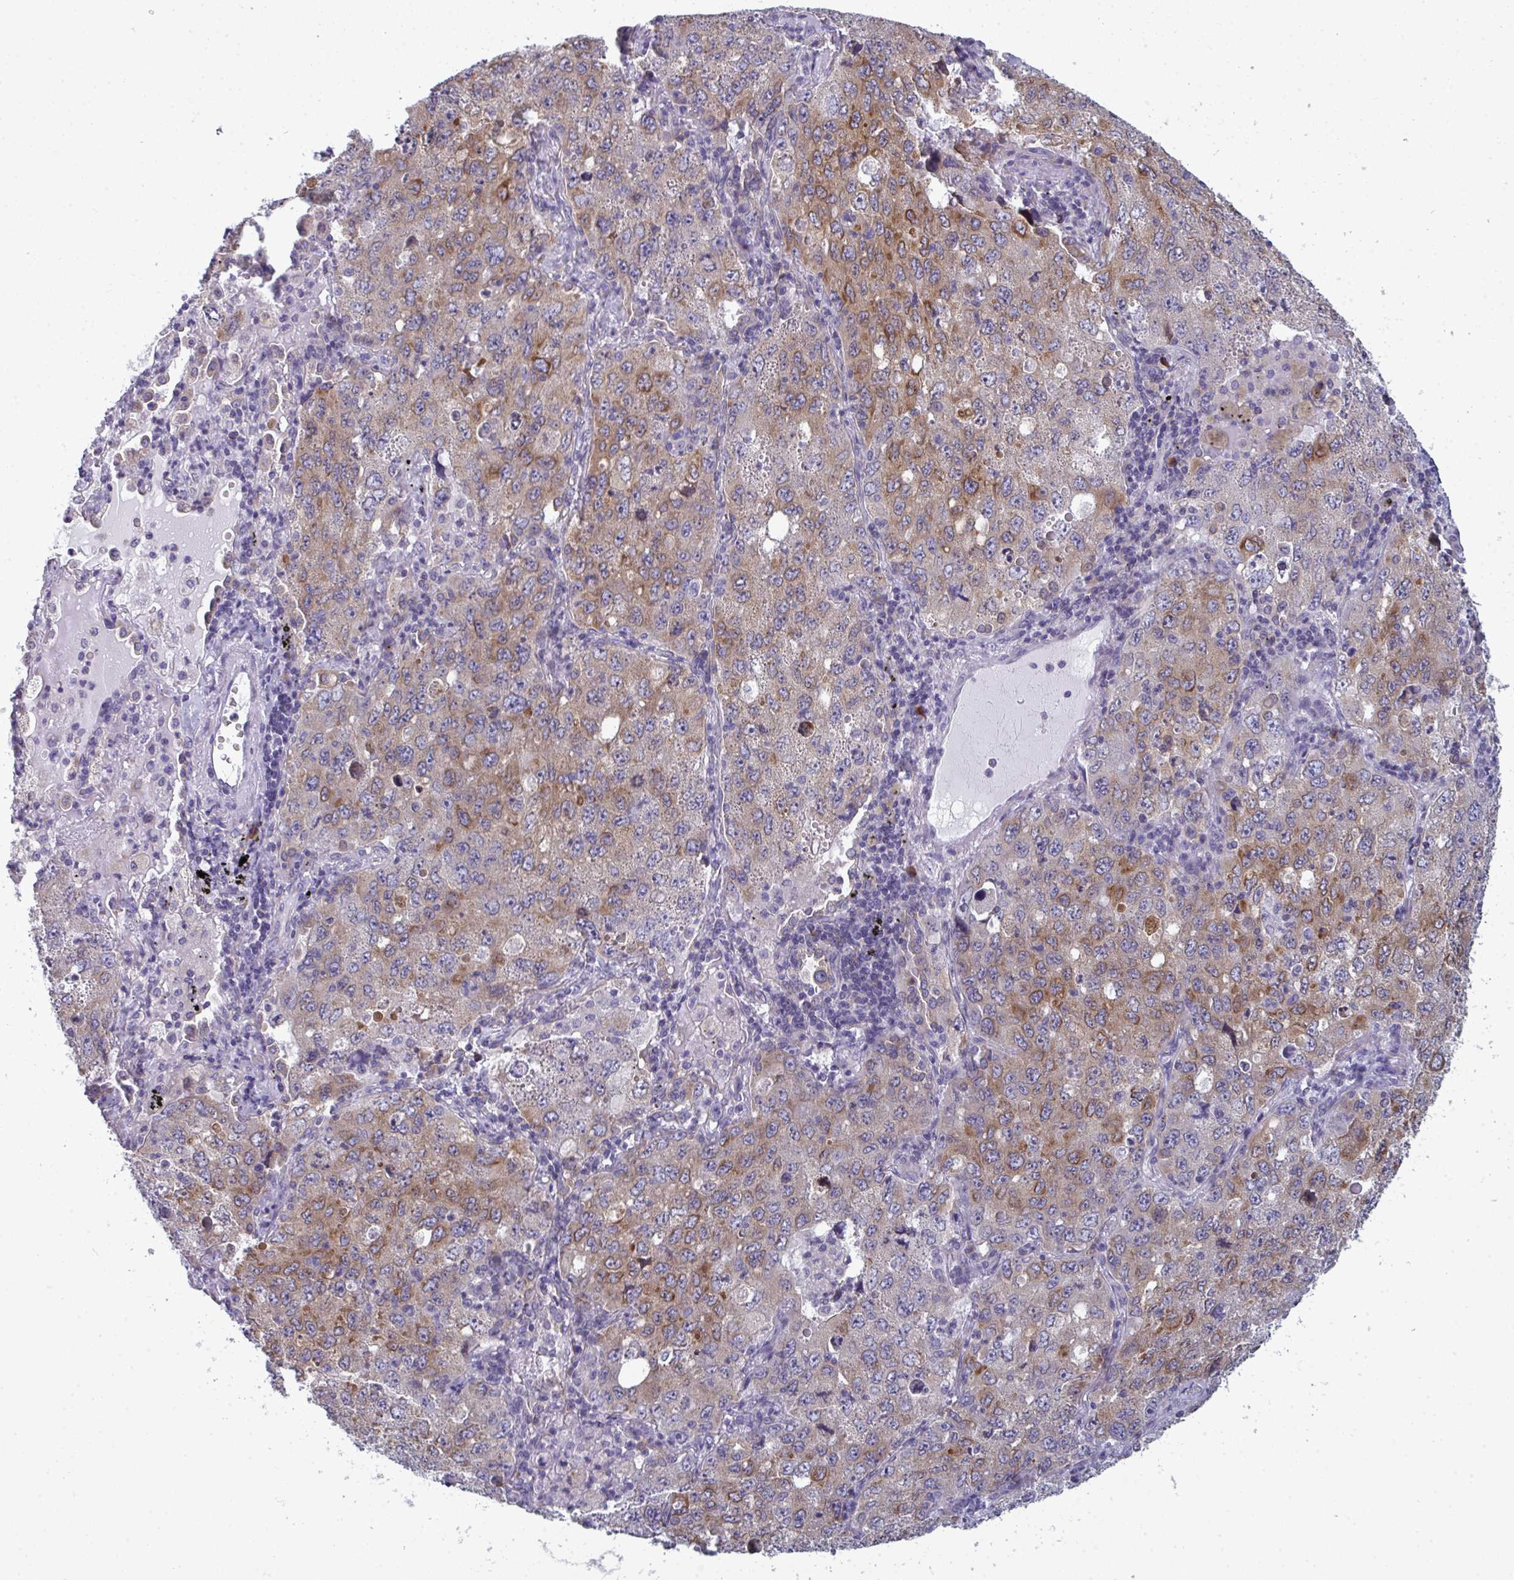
{"staining": {"intensity": "moderate", "quantity": "25%-75%", "location": "cytoplasmic/membranous"}, "tissue": "lung cancer", "cell_type": "Tumor cells", "image_type": "cancer", "snomed": [{"axis": "morphology", "description": "Adenocarcinoma, NOS"}, {"axis": "topography", "description": "Lung"}], "caption": "Protein staining of adenocarcinoma (lung) tissue demonstrates moderate cytoplasmic/membranous staining in approximately 25%-75% of tumor cells.", "gene": "LYSMD4", "patient": {"sex": "female", "age": 57}}